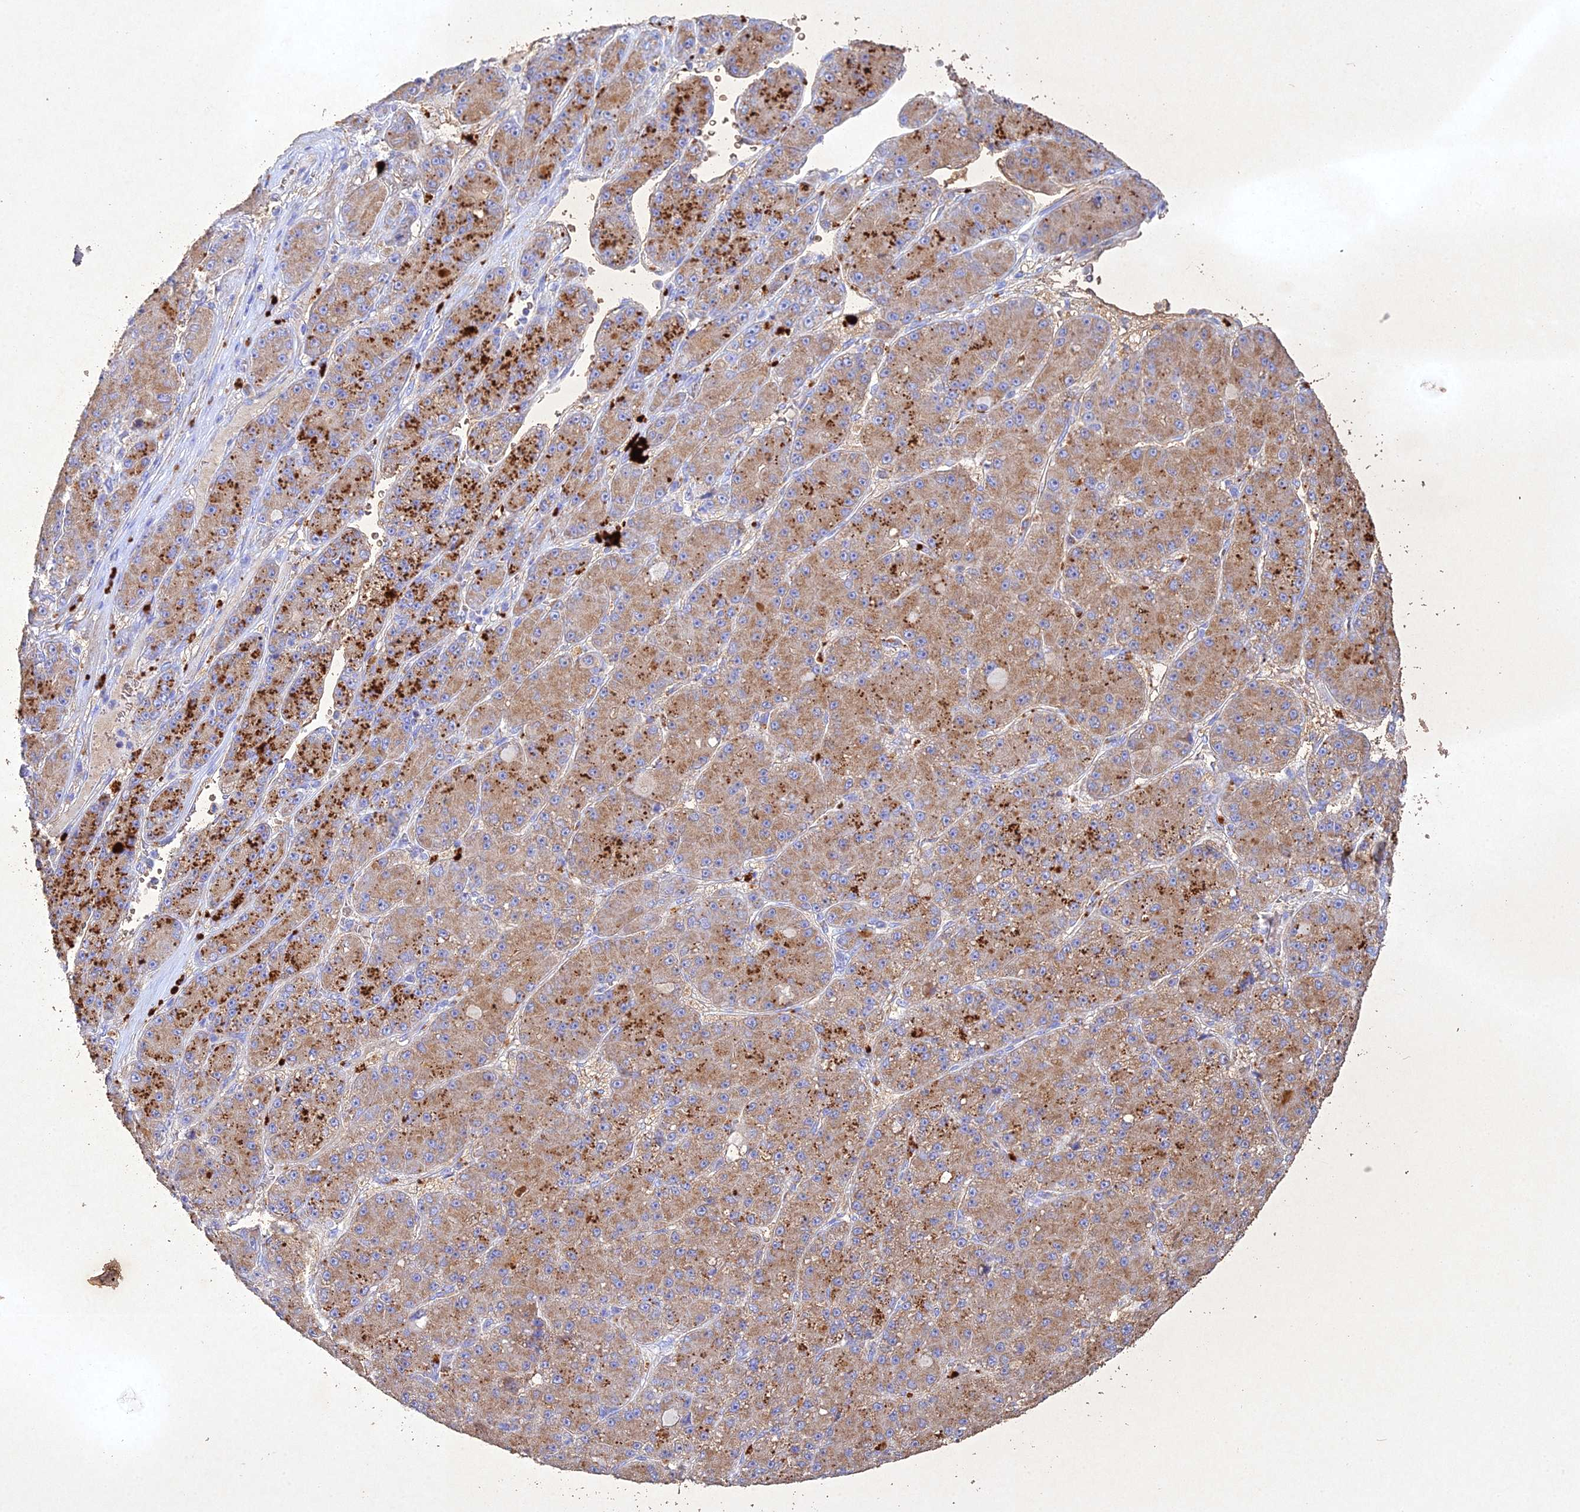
{"staining": {"intensity": "moderate", "quantity": ">75%", "location": "cytoplasmic/membranous"}, "tissue": "liver cancer", "cell_type": "Tumor cells", "image_type": "cancer", "snomed": [{"axis": "morphology", "description": "Carcinoma, Hepatocellular, NOS"}, {"axis": "topography", "description": "Liver"}], "caption": "DAB (3,3'-diaminobenzidine) immunohistochemical staining of human hepatocellular carcinoma (liver) displays moderate cytoplasmic/membranous protein positivity in approximately >75% of tumor cells.", "gene": "NDUFV1", "patient": {"sex": "male", "age": 67}}